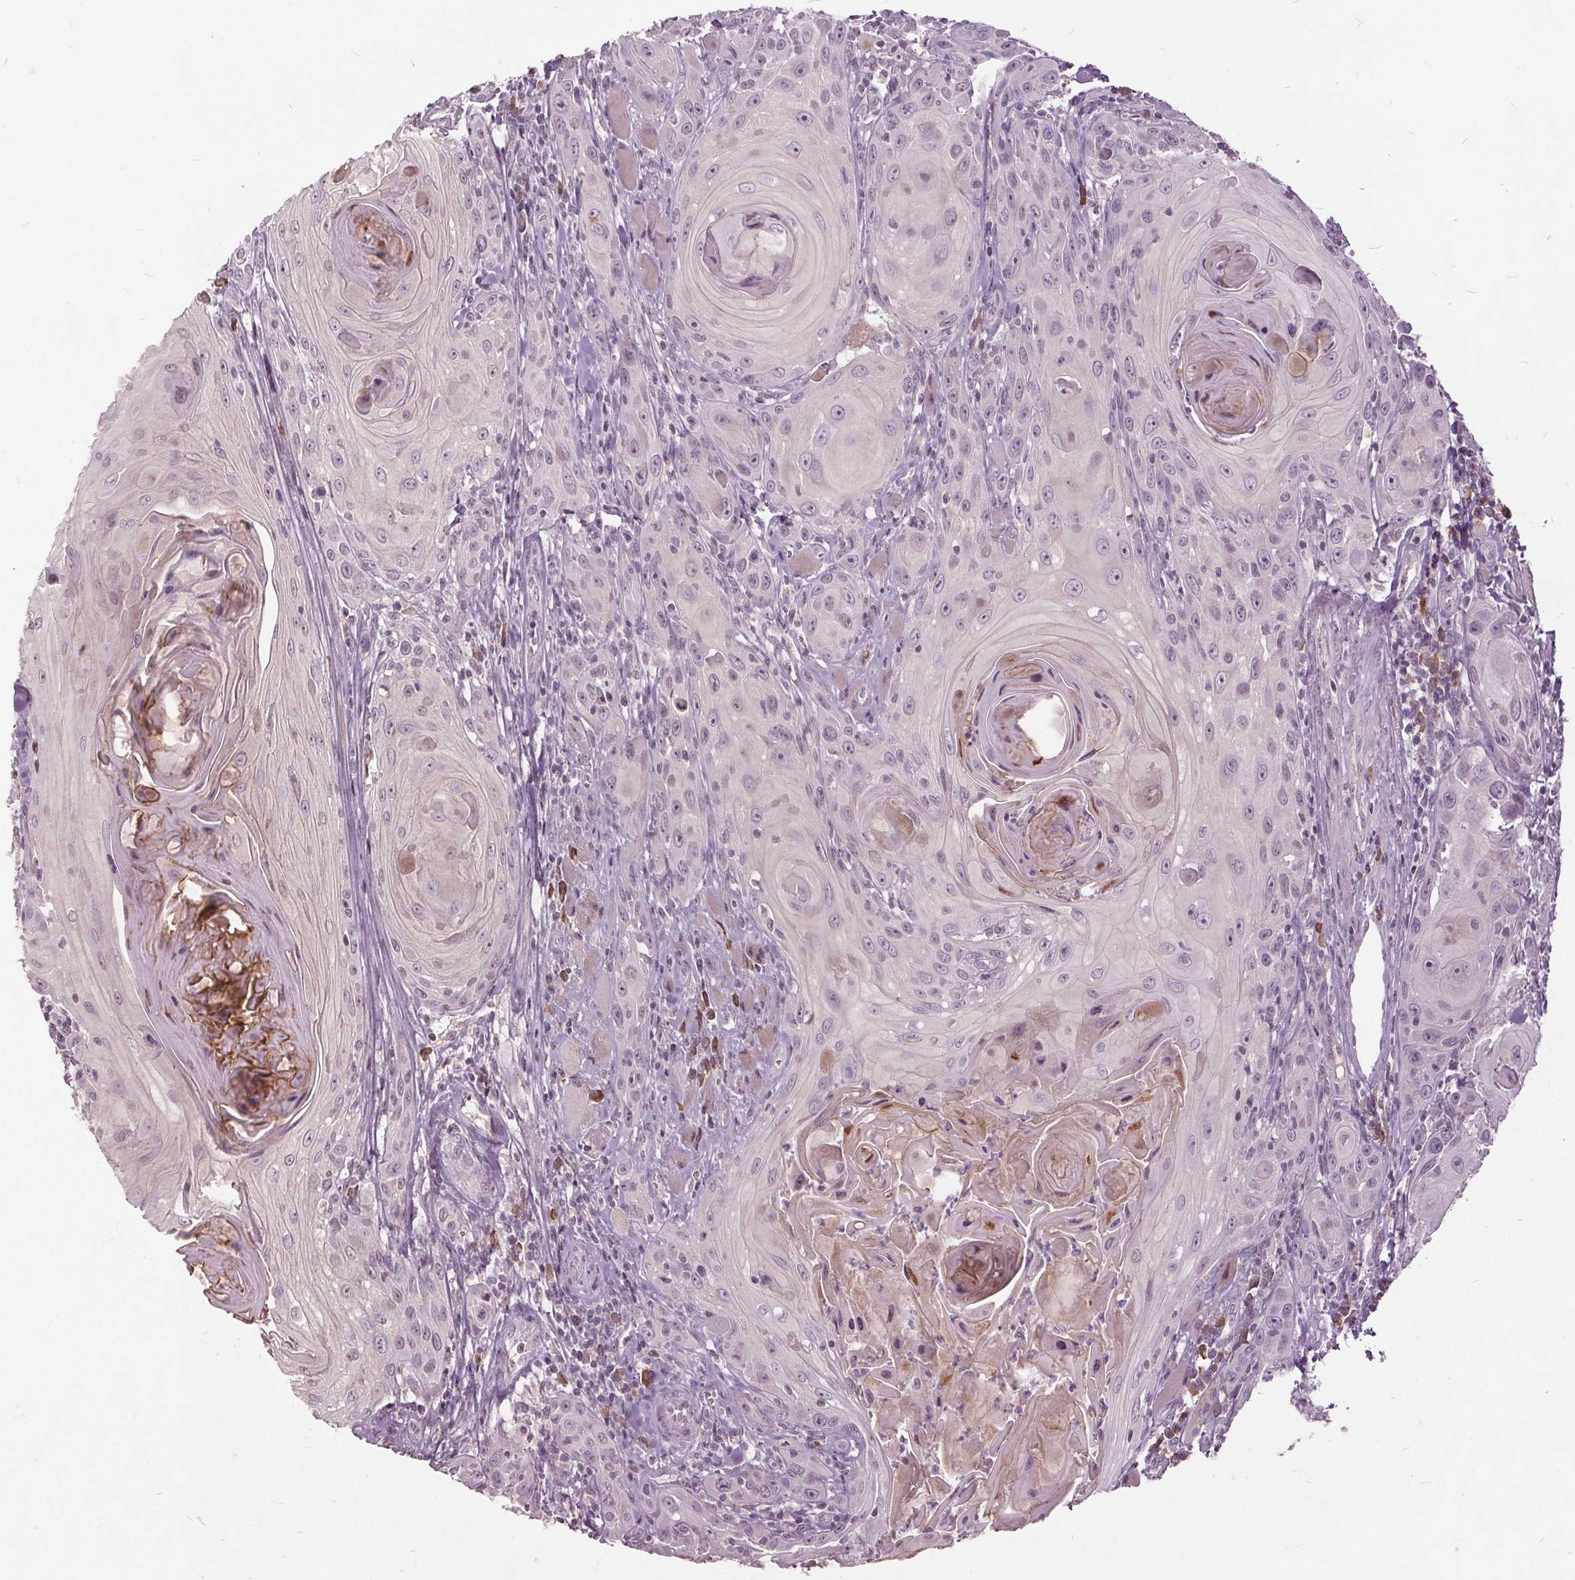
{"staining": {"intensity": "negative", "quantity": "none", "location": "none"}, "tissue": "head and neck cancer", "cell_type": "Tumor cells", "image_type": "cancer", "snomed": [{"axis": "morphology", "description": "Squamous cell carcinoma, NOS"}, {"axis": "topography", "description": "Head-Neck"}], "caption": "A histopathology image of human head and neck squamous cell carcinoma is negative for staining in tumor cells.", "gene": "CXCL16", "patient": {"sex": "female", "age": 80}}